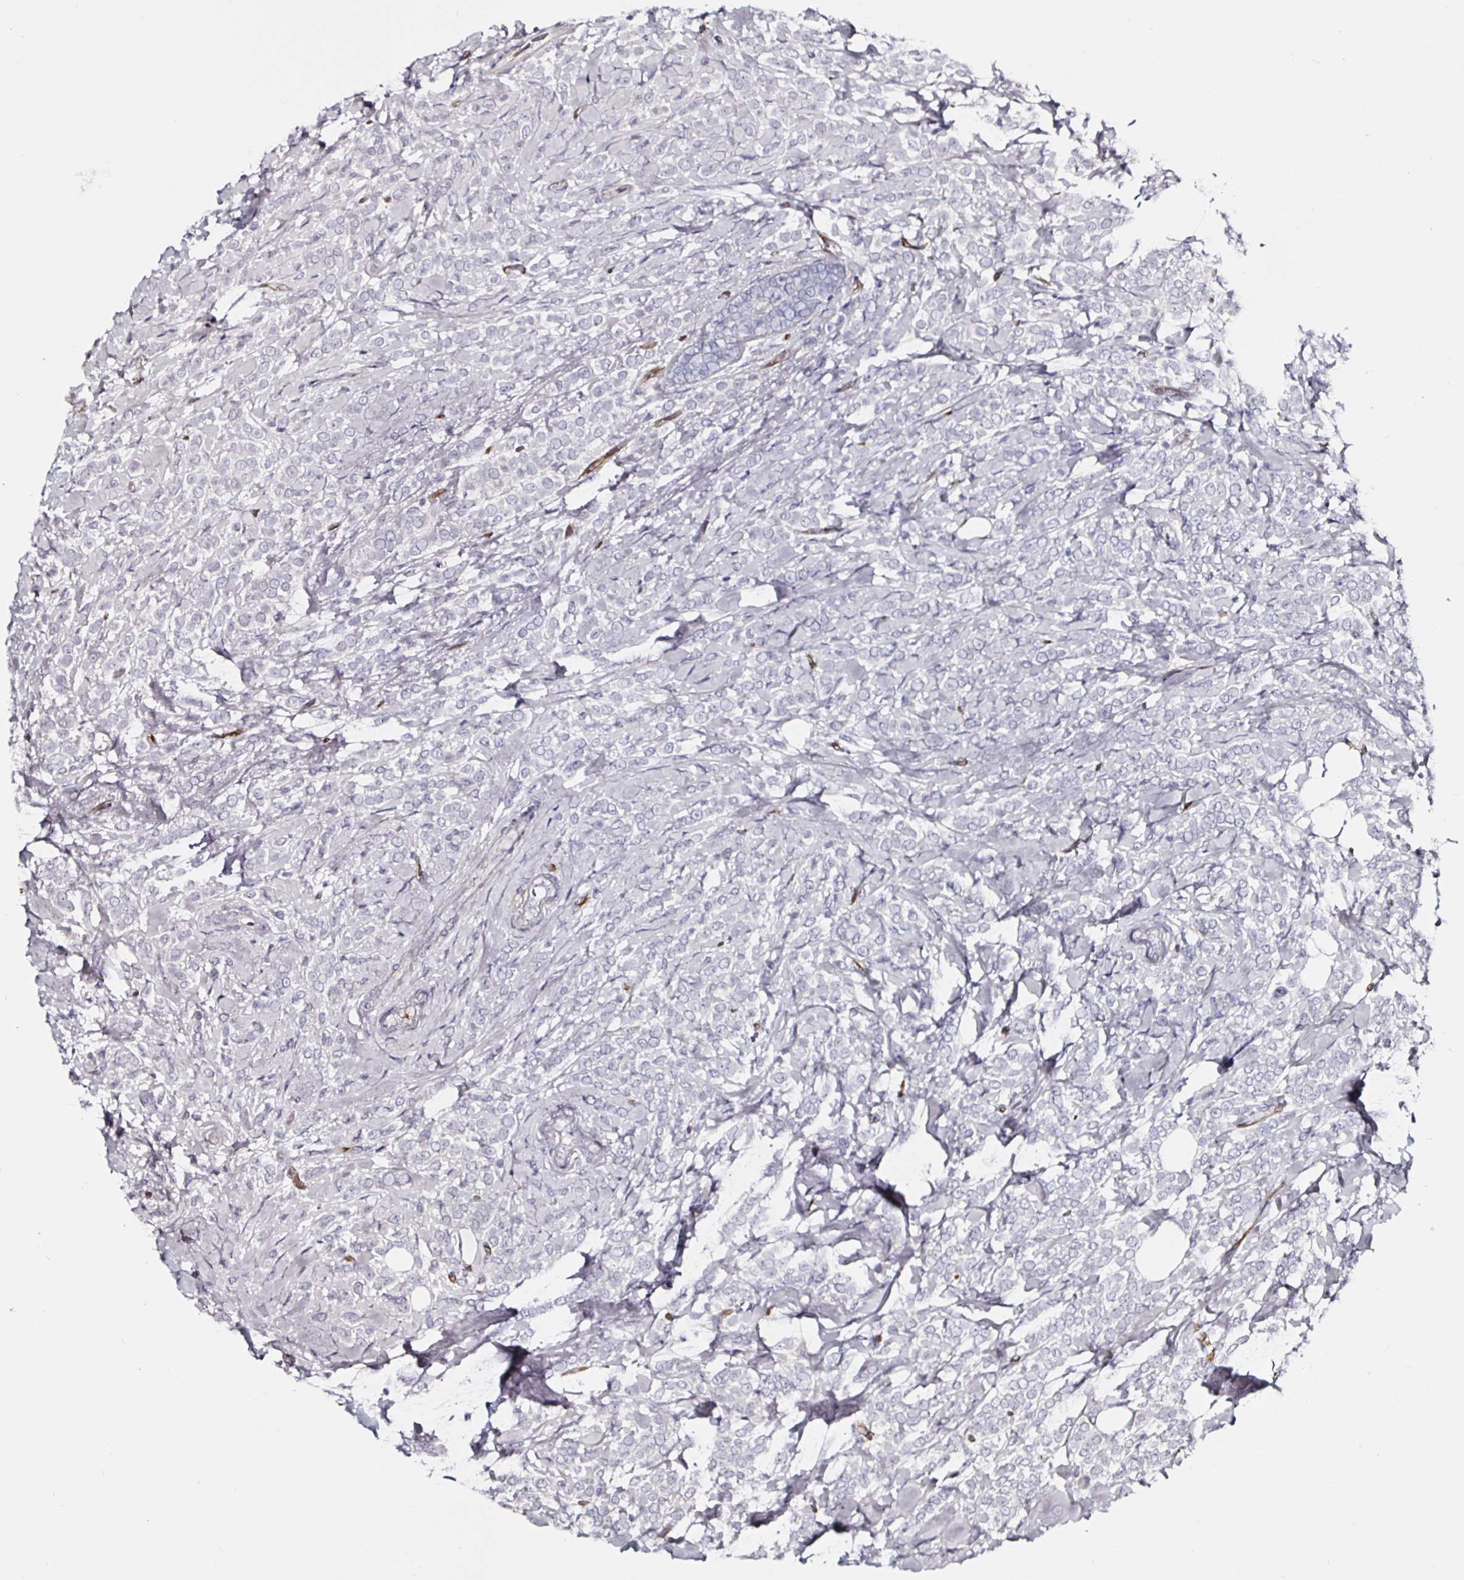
{"staining": {"intensity": "negative", "quantity": "none", "location": "none"}, "tissue": "breast cancer", "cell_type": "Tumor cells", "image_type": "cancer", "snomed": [{"axis": "morphology", "description": "Lobular carcinoma"}, {"axis": "topography", "description": "Breast"}], "caption": "This is an IHC micrograph of human breast cancer. There is no expression in tumor cells.", "gene": "ACSBG2", "patient": {"sex": "female", "age": 49}}